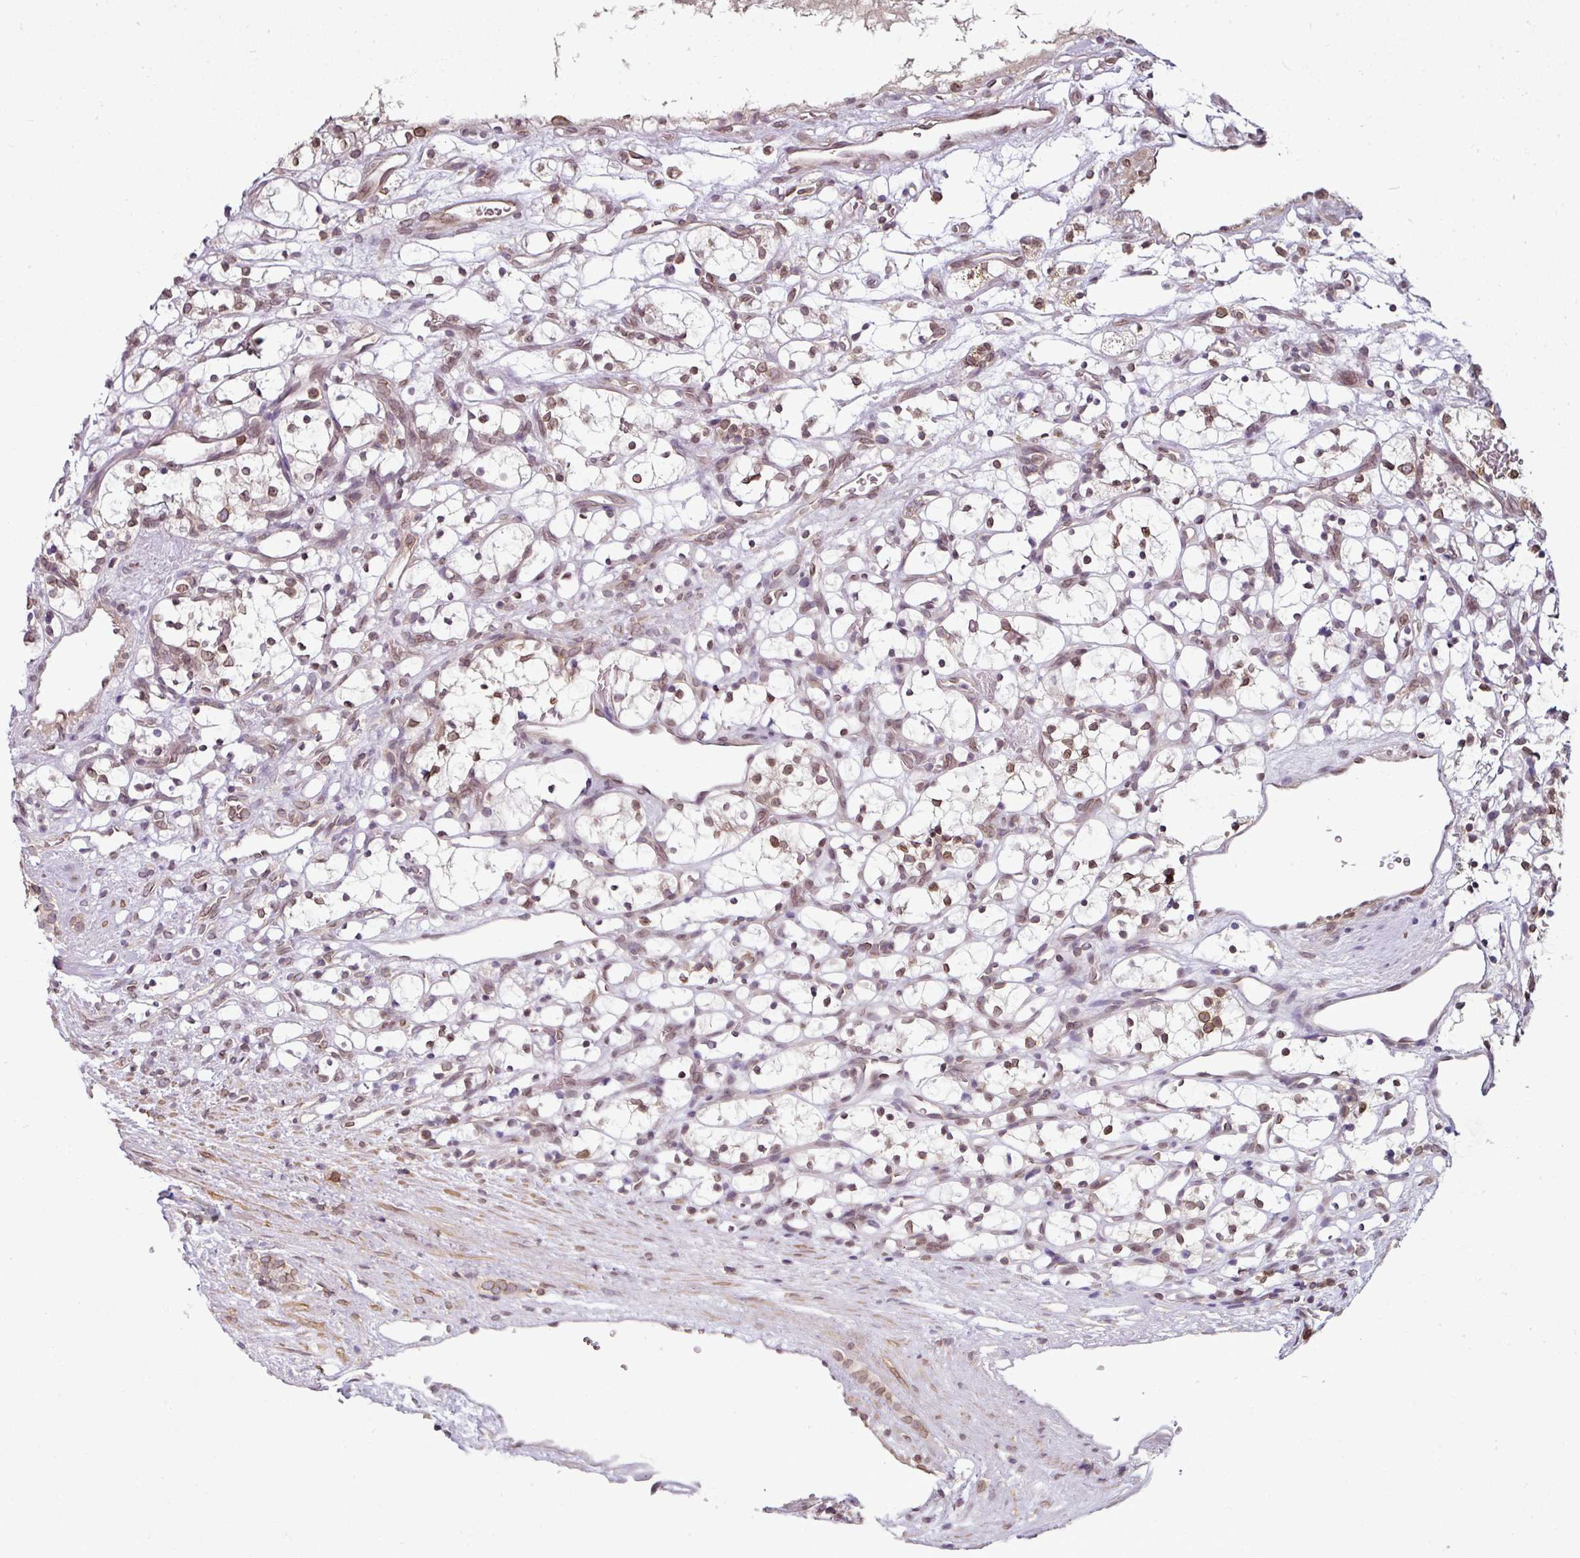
{"staining": {"intensity": "weak", "quantity": "25%-75%", "location": "nuclear"}, "tissue": "renal cancer", "cell_type": "Tumor cells", "image_type": "cancer", "snomed": [{"axis": "morphology", "description": "Adenocarcinoma, NOS"}, {"axis": "topography", "description": "Kidney"}], "caption": "Renal cancer stained with immunohistochemistry displays weak nuclear positivity in approximately 25%-75% of tumor cells.", "gene": "RANGAP1", "patient": {"sex": "female", "age": 69}}